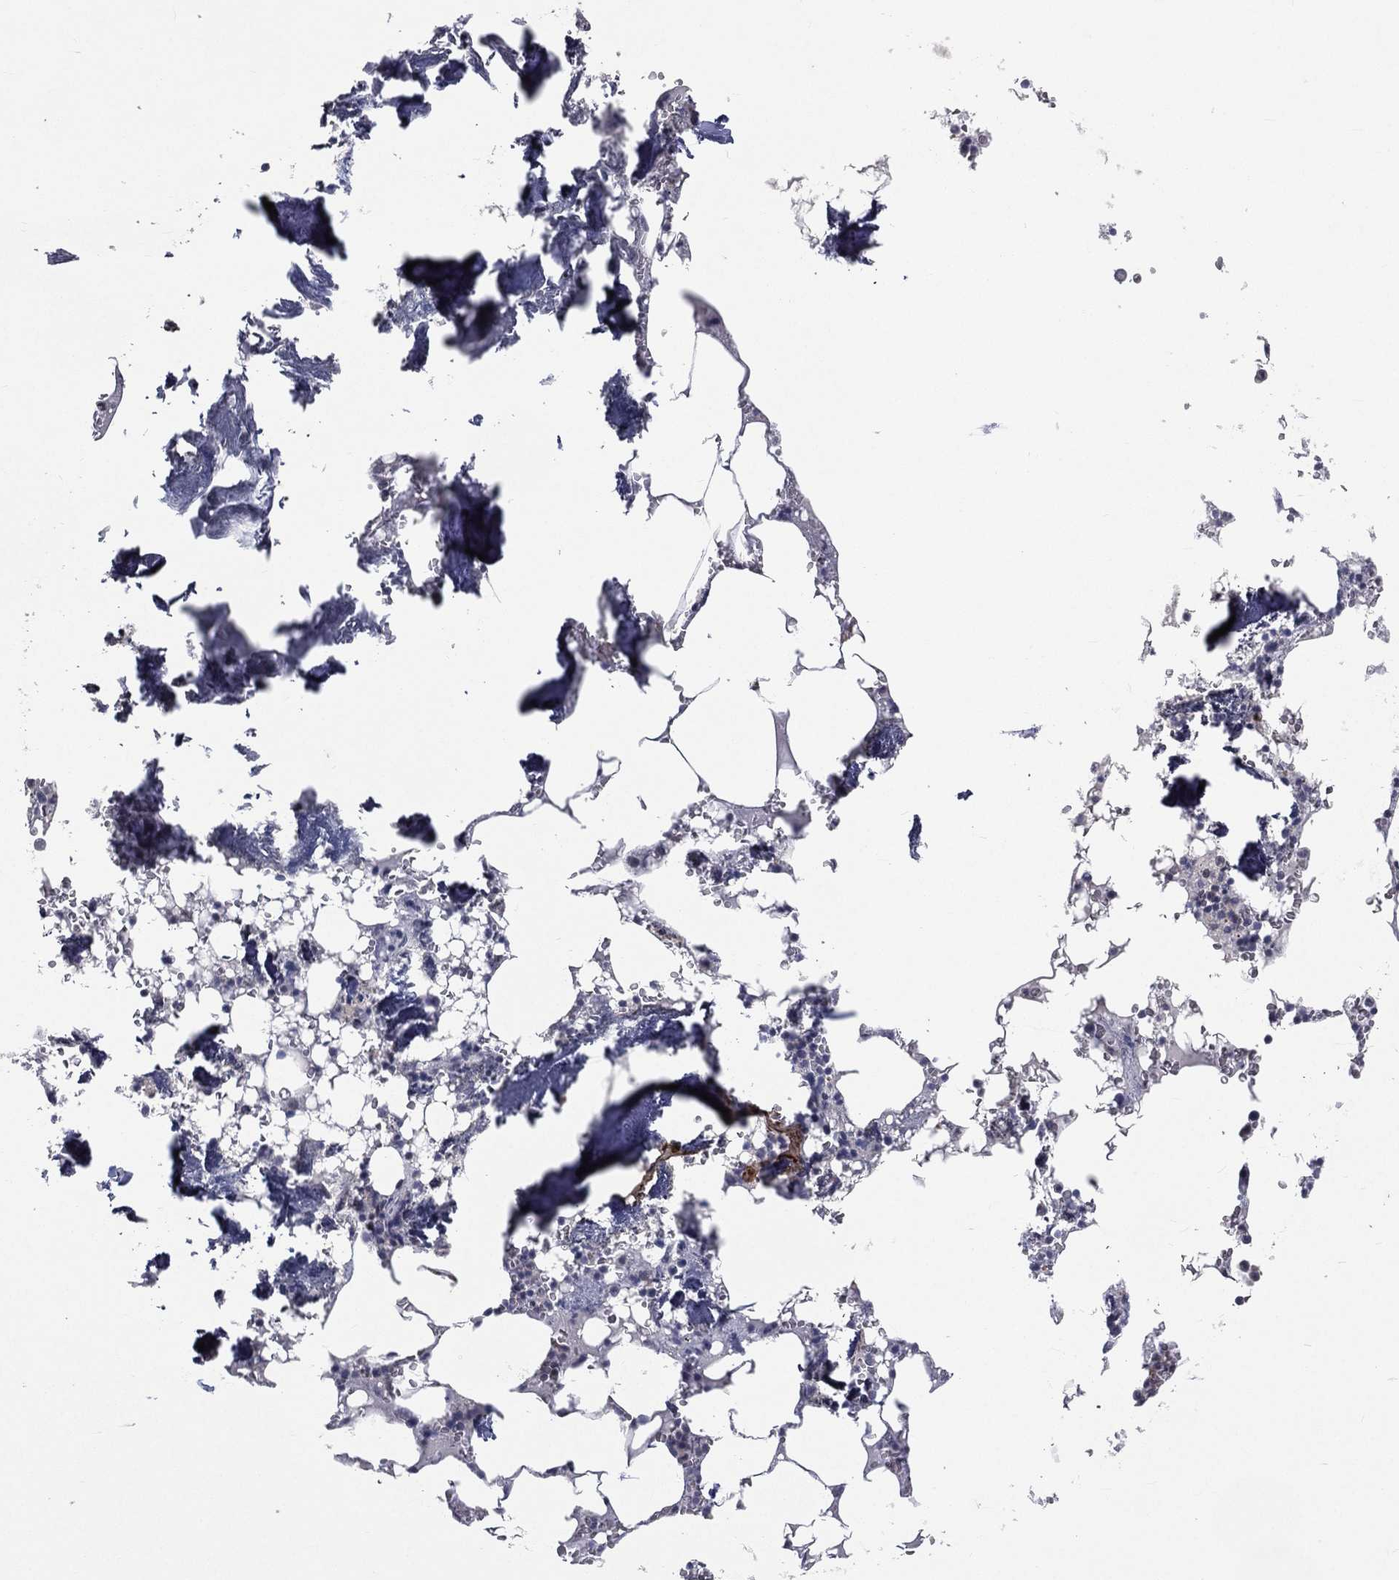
{"staining": {"intensity": "negative", "quantity": "none", "location": "none"}, "tissue": "bone marrow", "cell_type": "Hematopoietic cells", "image_type": "normal", "snomed": [{"axis": "morphology", "description": "Normal tissue, NOS"}, {"axis": "topography", "description": "Bone marrow"}], "caption": "DAB (3,3'-diaminobenzidine) immunohistochemical staining of benign bone marrow exhibits no significant positivity in hematopoietic cells. (Brightfield microscopy of DAB (3,3'-diaminobenzidine) IHC at high magnification).", "gene": "MORC2", "patient": {"sex": "female", "age": 64}}